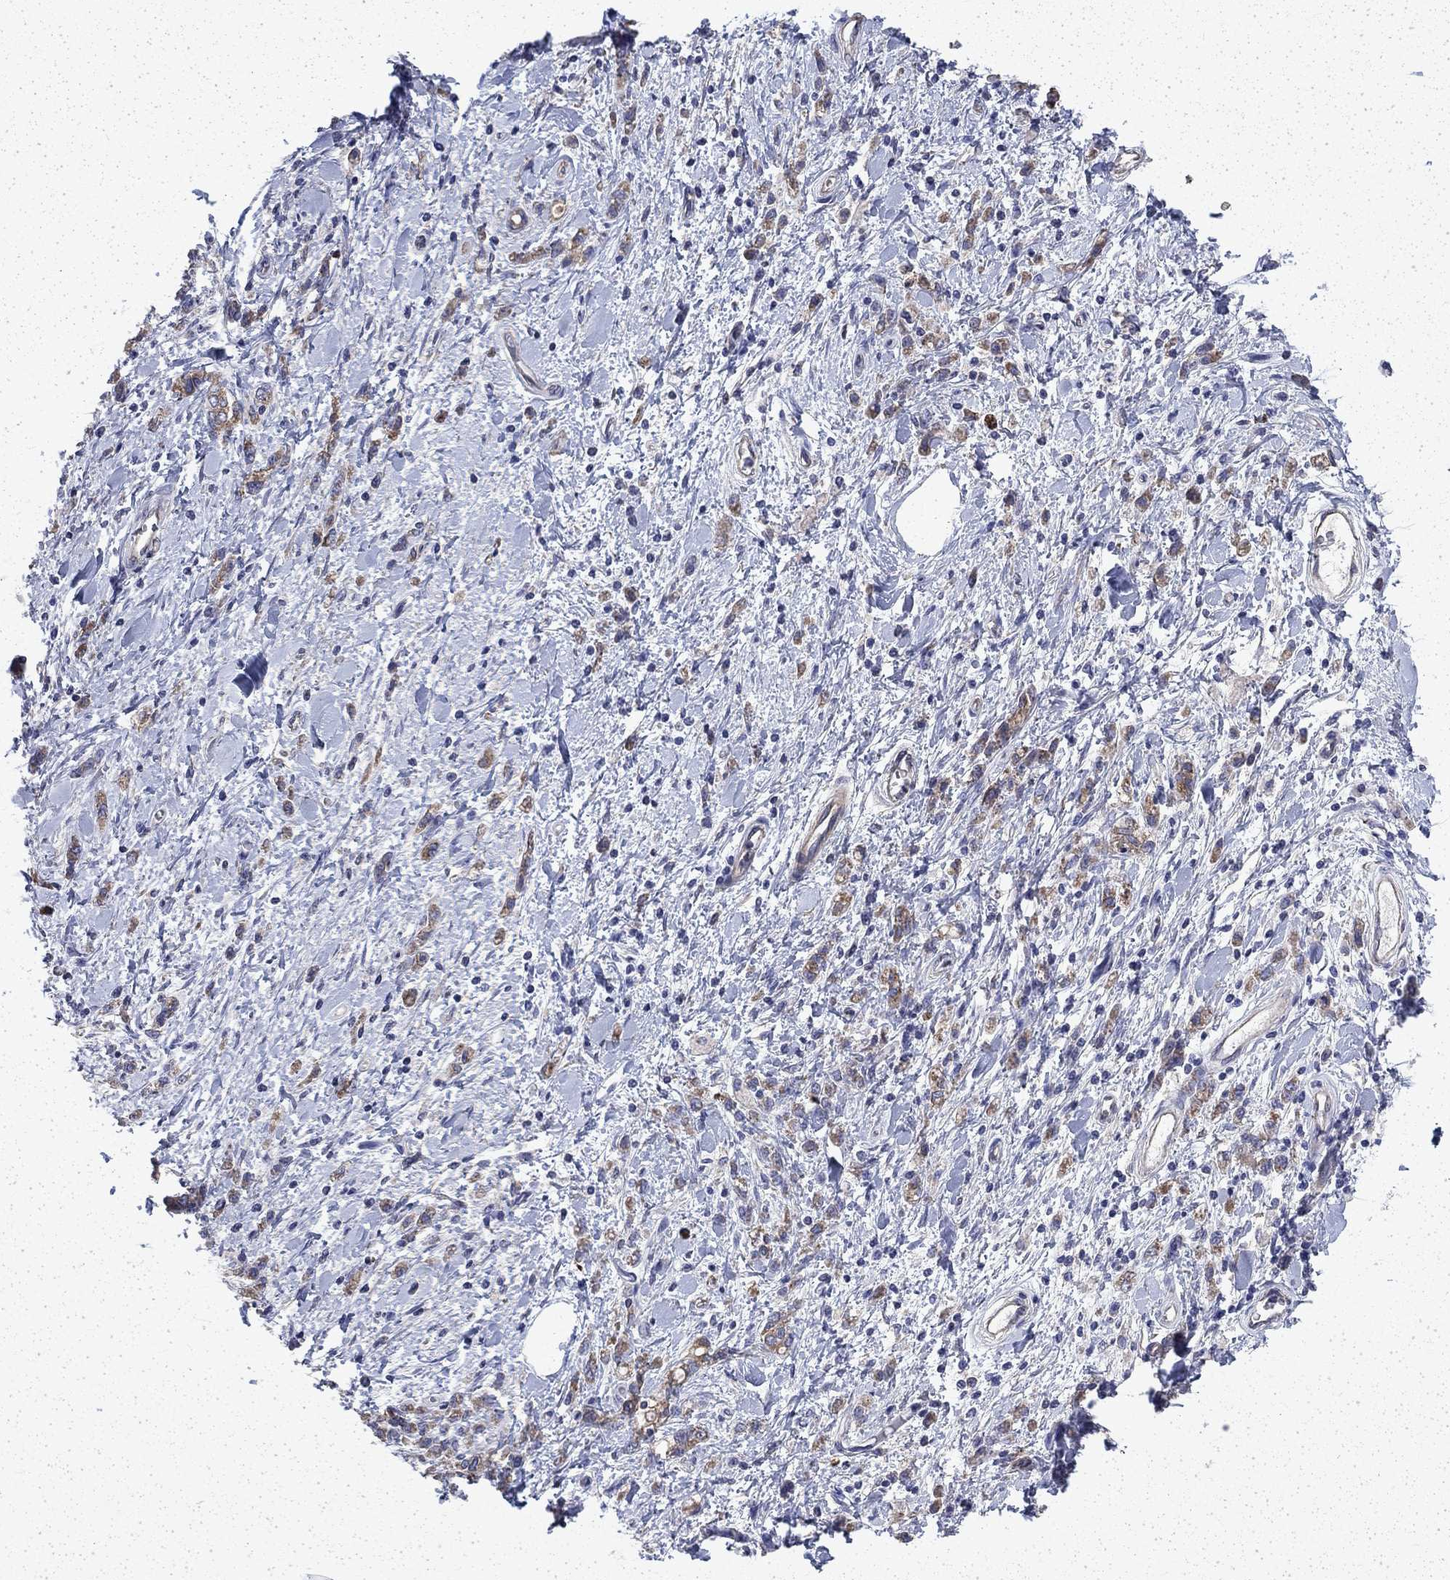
{"staining": {"intensity": "moderate", "quantity": ">75%", "location": "cytoplasmic/membranous"}, "tissue": "stomach cancer", "cell_type": "Tumor cells", "image_type": "cancer", "snomed": [{"axis": "morphology", "description": "Adenocarcinoma, NOS"}, {"axis": "topography", "description": "Stomach"}], "caption": "The image demonstrates immunohistochemical staining of stomach adenocarcinoma. There is moderate cytoplasmic/membranous positivity is seen in about >75% of tumor cells. (brown staining indicates protein expression, while blue staining denotes nuclei).", "gene": "DTNA", "patient": {"sex": "male", "age": 77}}